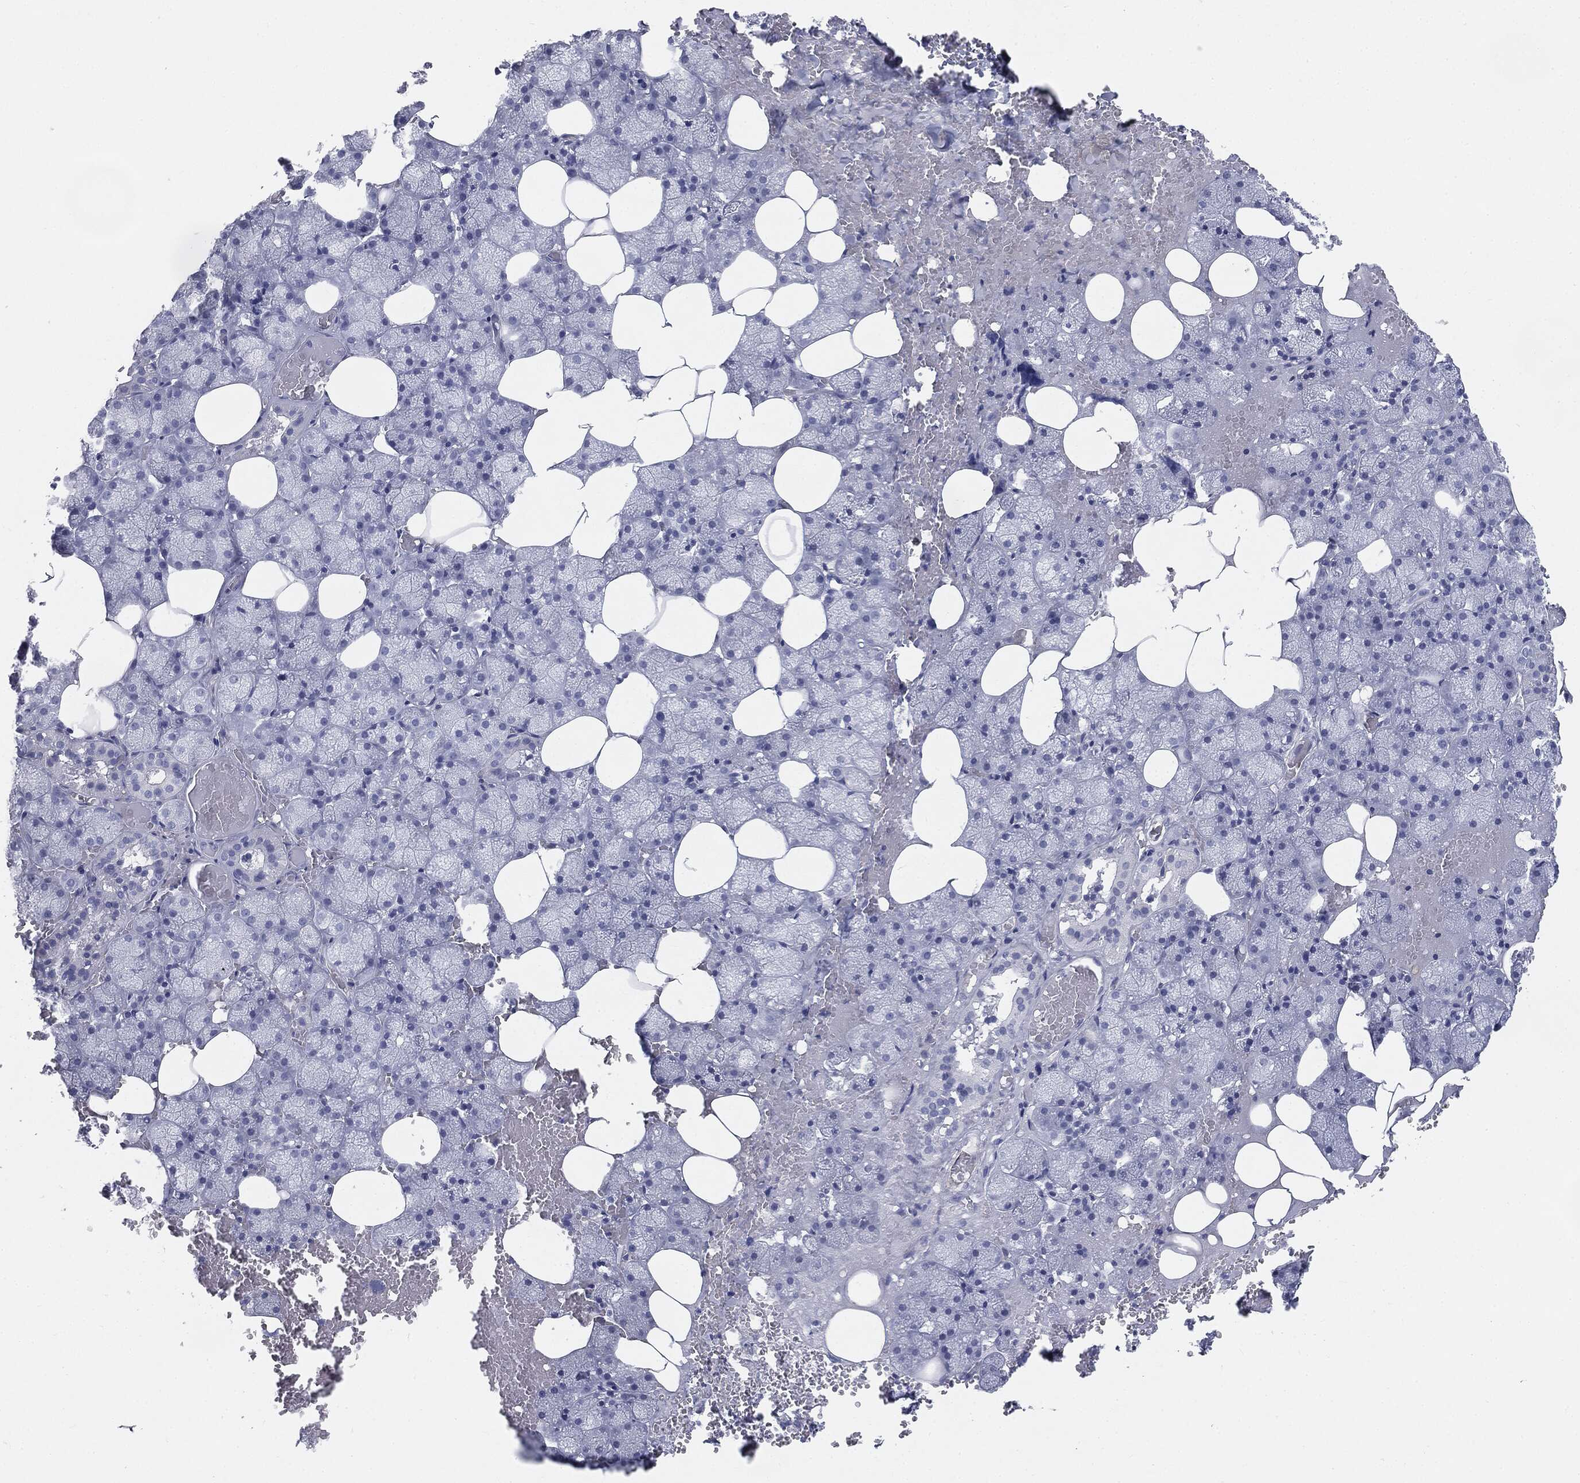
{"staining": {"intensity": "negative", "quantity": "none", "location": "none"}, "tissue": "salivary gland", "cell_type": "Glandular cells", "image_type": "normal", "snomed": [{"axis": "morphology", "description": "Normal tissue, NOS"}, {"axis": "topography", "description": "Salivary gland"}], "caption": "A histopathology image of salivary gland stained for a protein exhibits no brown staining in glandular cells. (DAB IHC with hematoxylin counter stain).", "gene": "MUC5AC", "patient": {"sex": "male", "age": 38}}